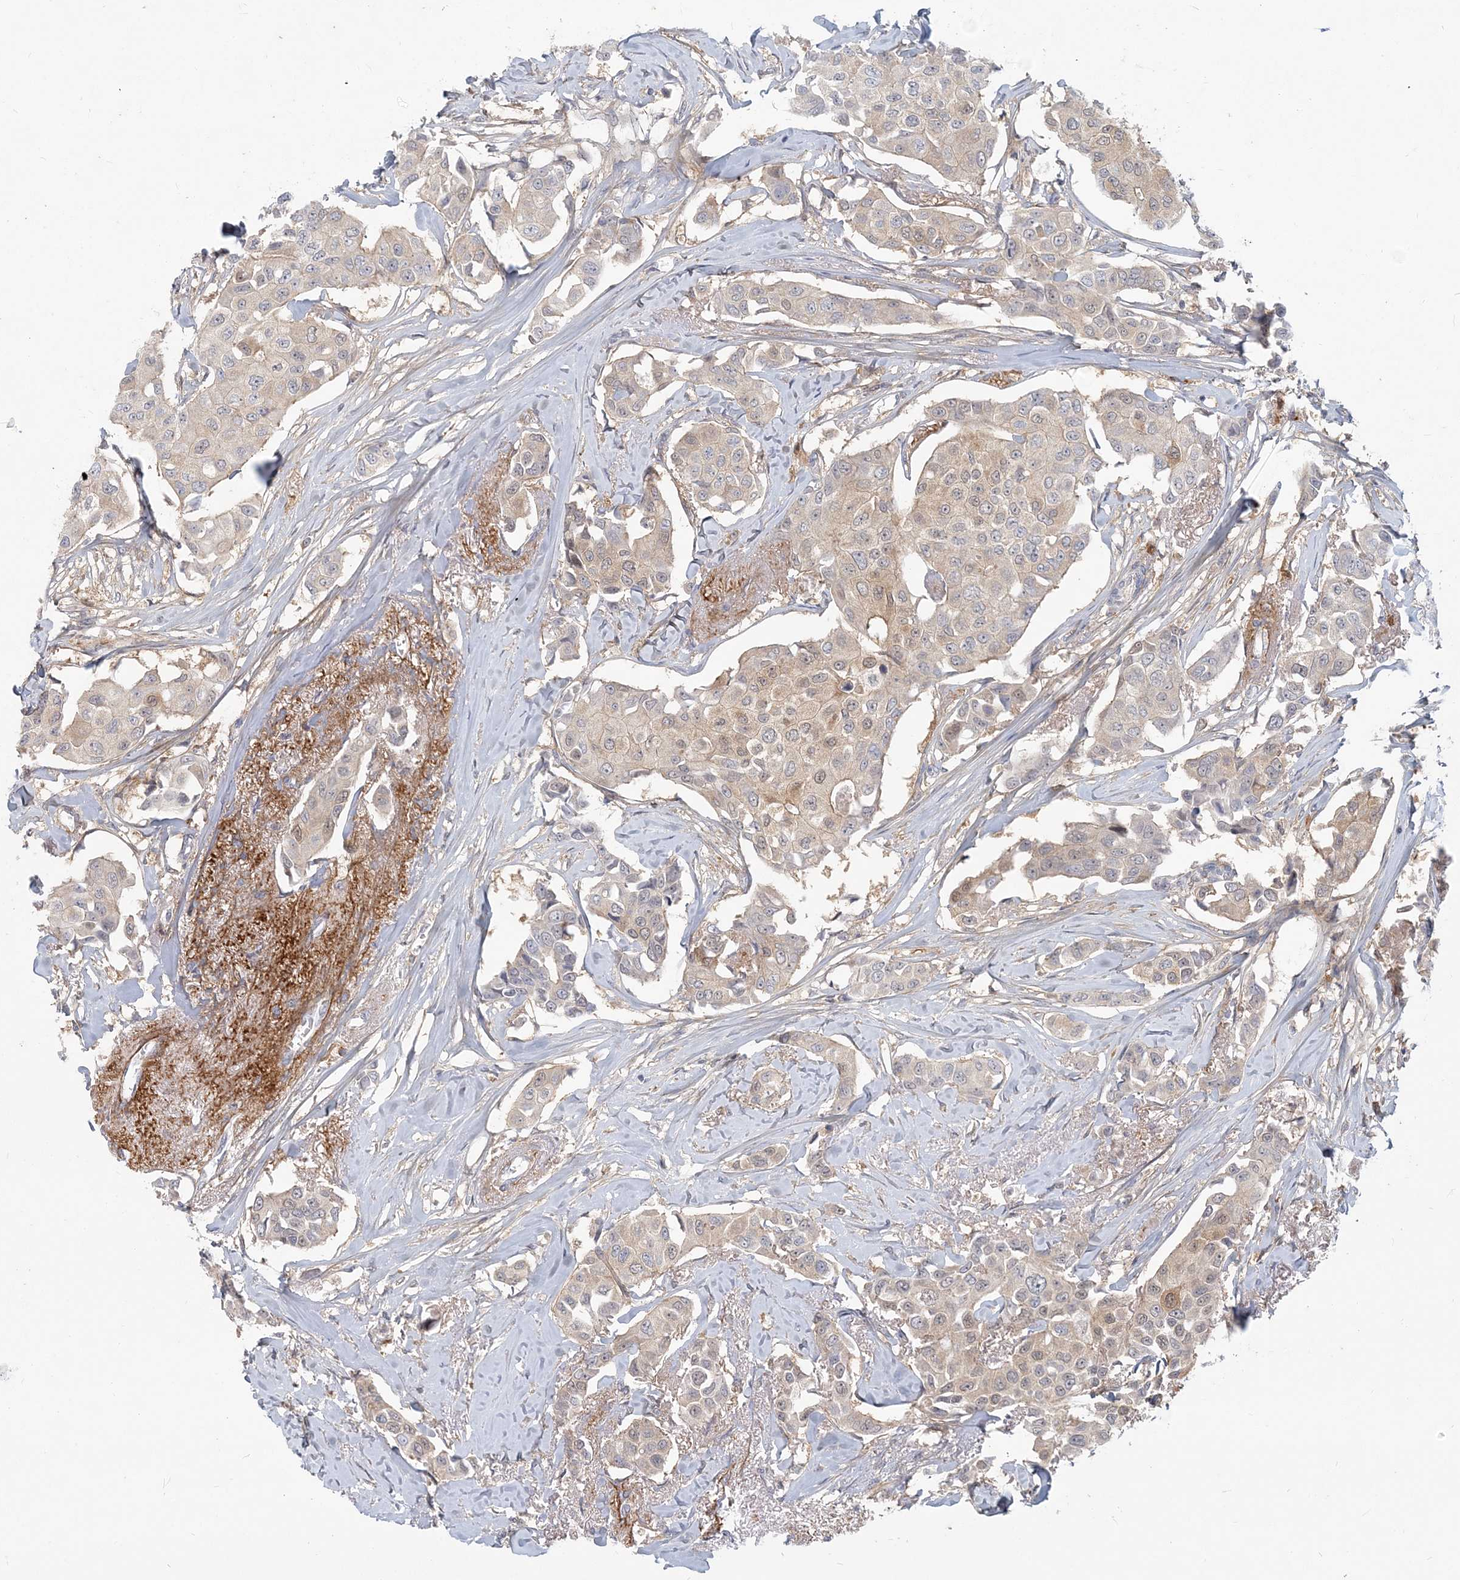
{"staining": {"intensity": "weak", "quantity": "<25%", "location": "cytoplasmic/membranous"}, "tissue": "breast cancer", "cell_type": "Tumor cells", "image_type": "cancer", "snomed": [{"axis": "morphology", "description": "Duct carcinoma"}, {"axis": "topography", "description": "Breast"}], "caption": "IHC of human breast cancer shows no staining in tumor cells. (DAB immunohistochemistry with hematoxylin counter stain).", "gene": "GMPPA", "patient": {"sex": "female", "age": 80}}